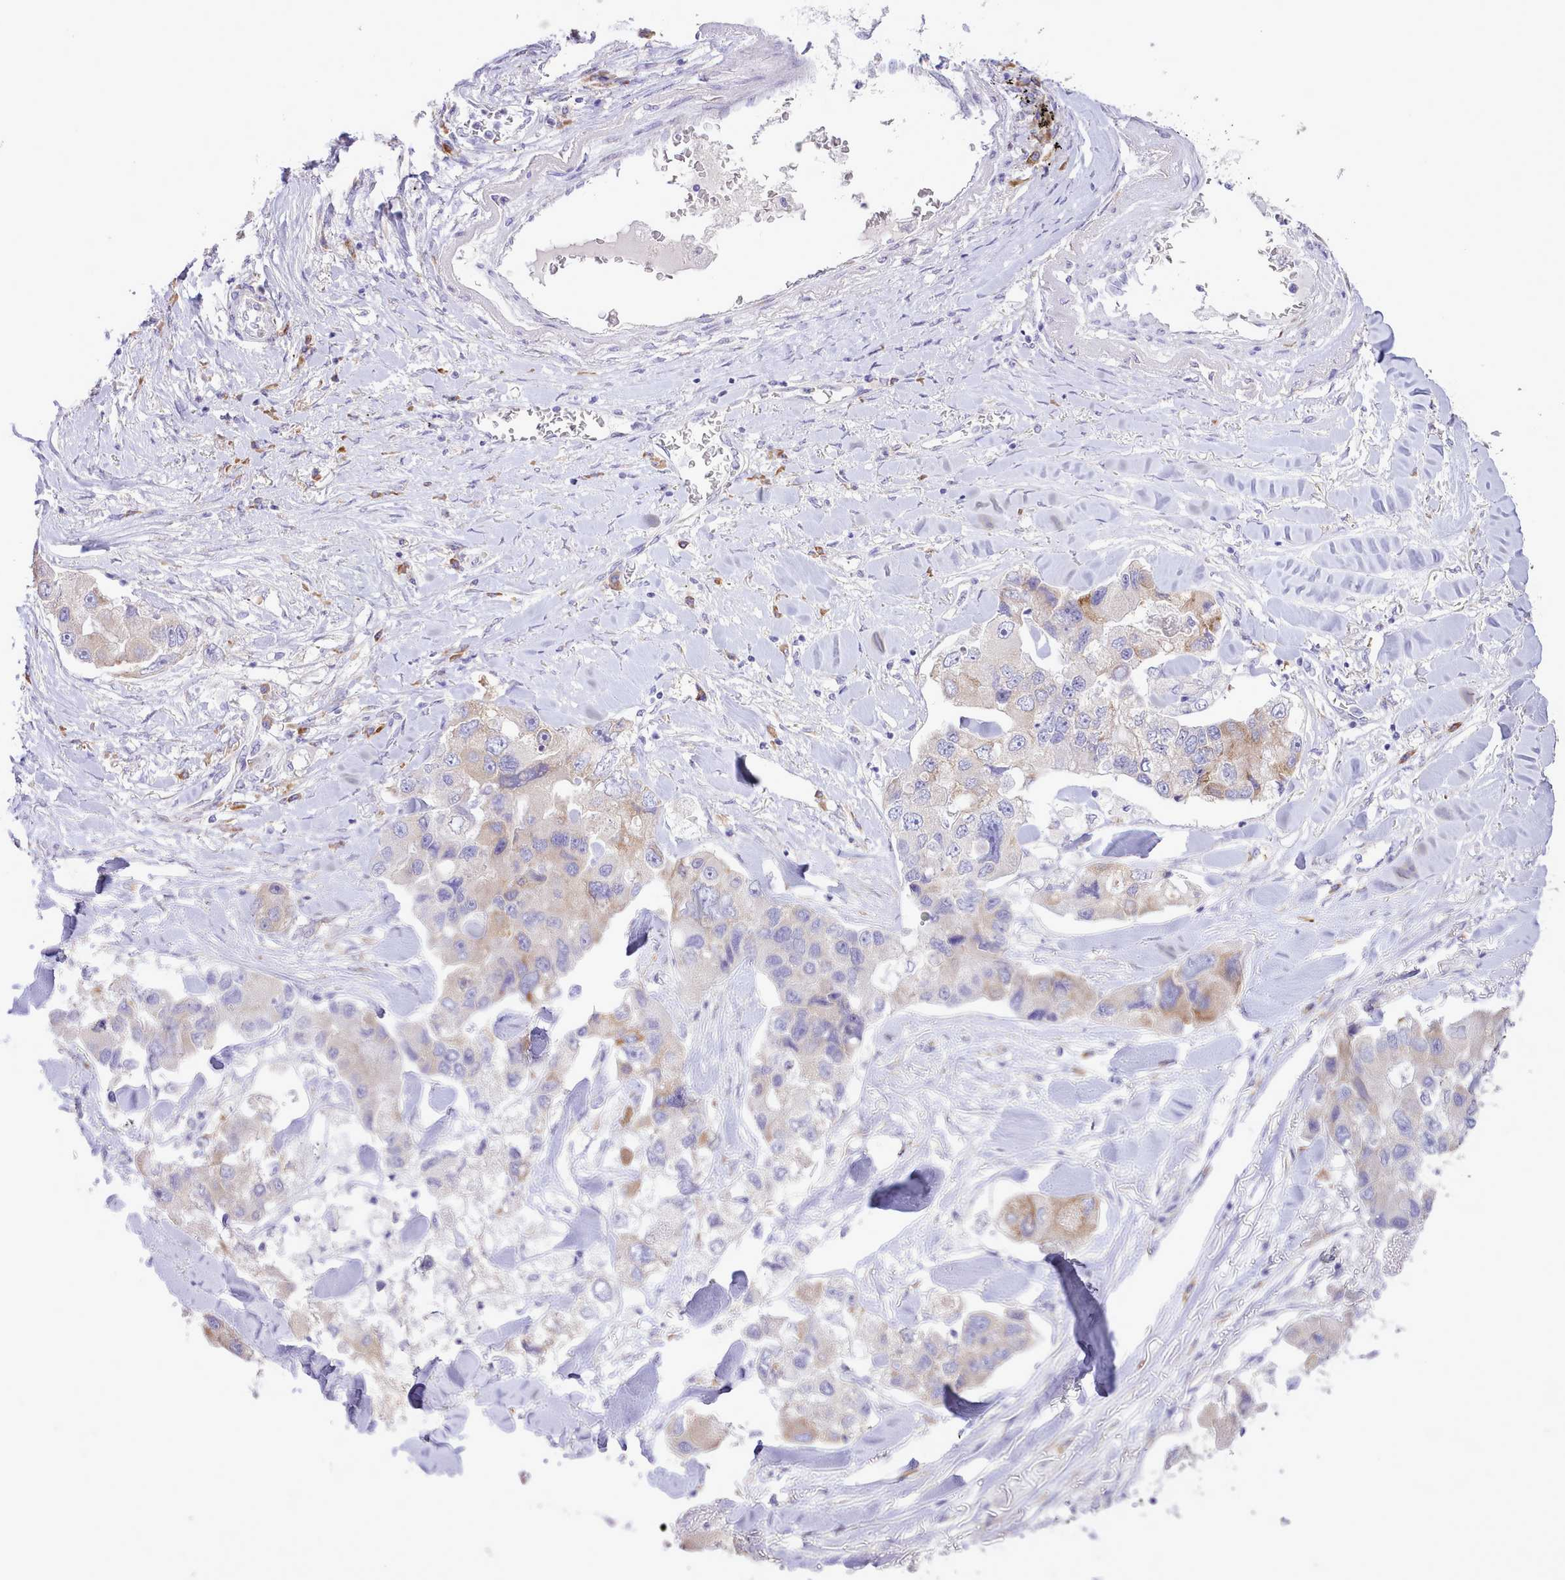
{"staining": {"intensity": "weak", "quantity": "<25%", "location": "cytoplasmic/membranous"}, "tissue": "lung cancer", "cell_type": "Tumor cells", "image_type": "cancer", "snomed": [{"axis": "morphology", "description": "Adenocarcinoma, NOS"}, {"axis": "topography", "description": "Lung"}], "caption": "High power microscopy photomicrograph of an immunohistochemistry image of lung cancer, revealing no significant staining in tumor cells.", "gene": "CCL1", "patient": {"sex": "female", "age": 54}}